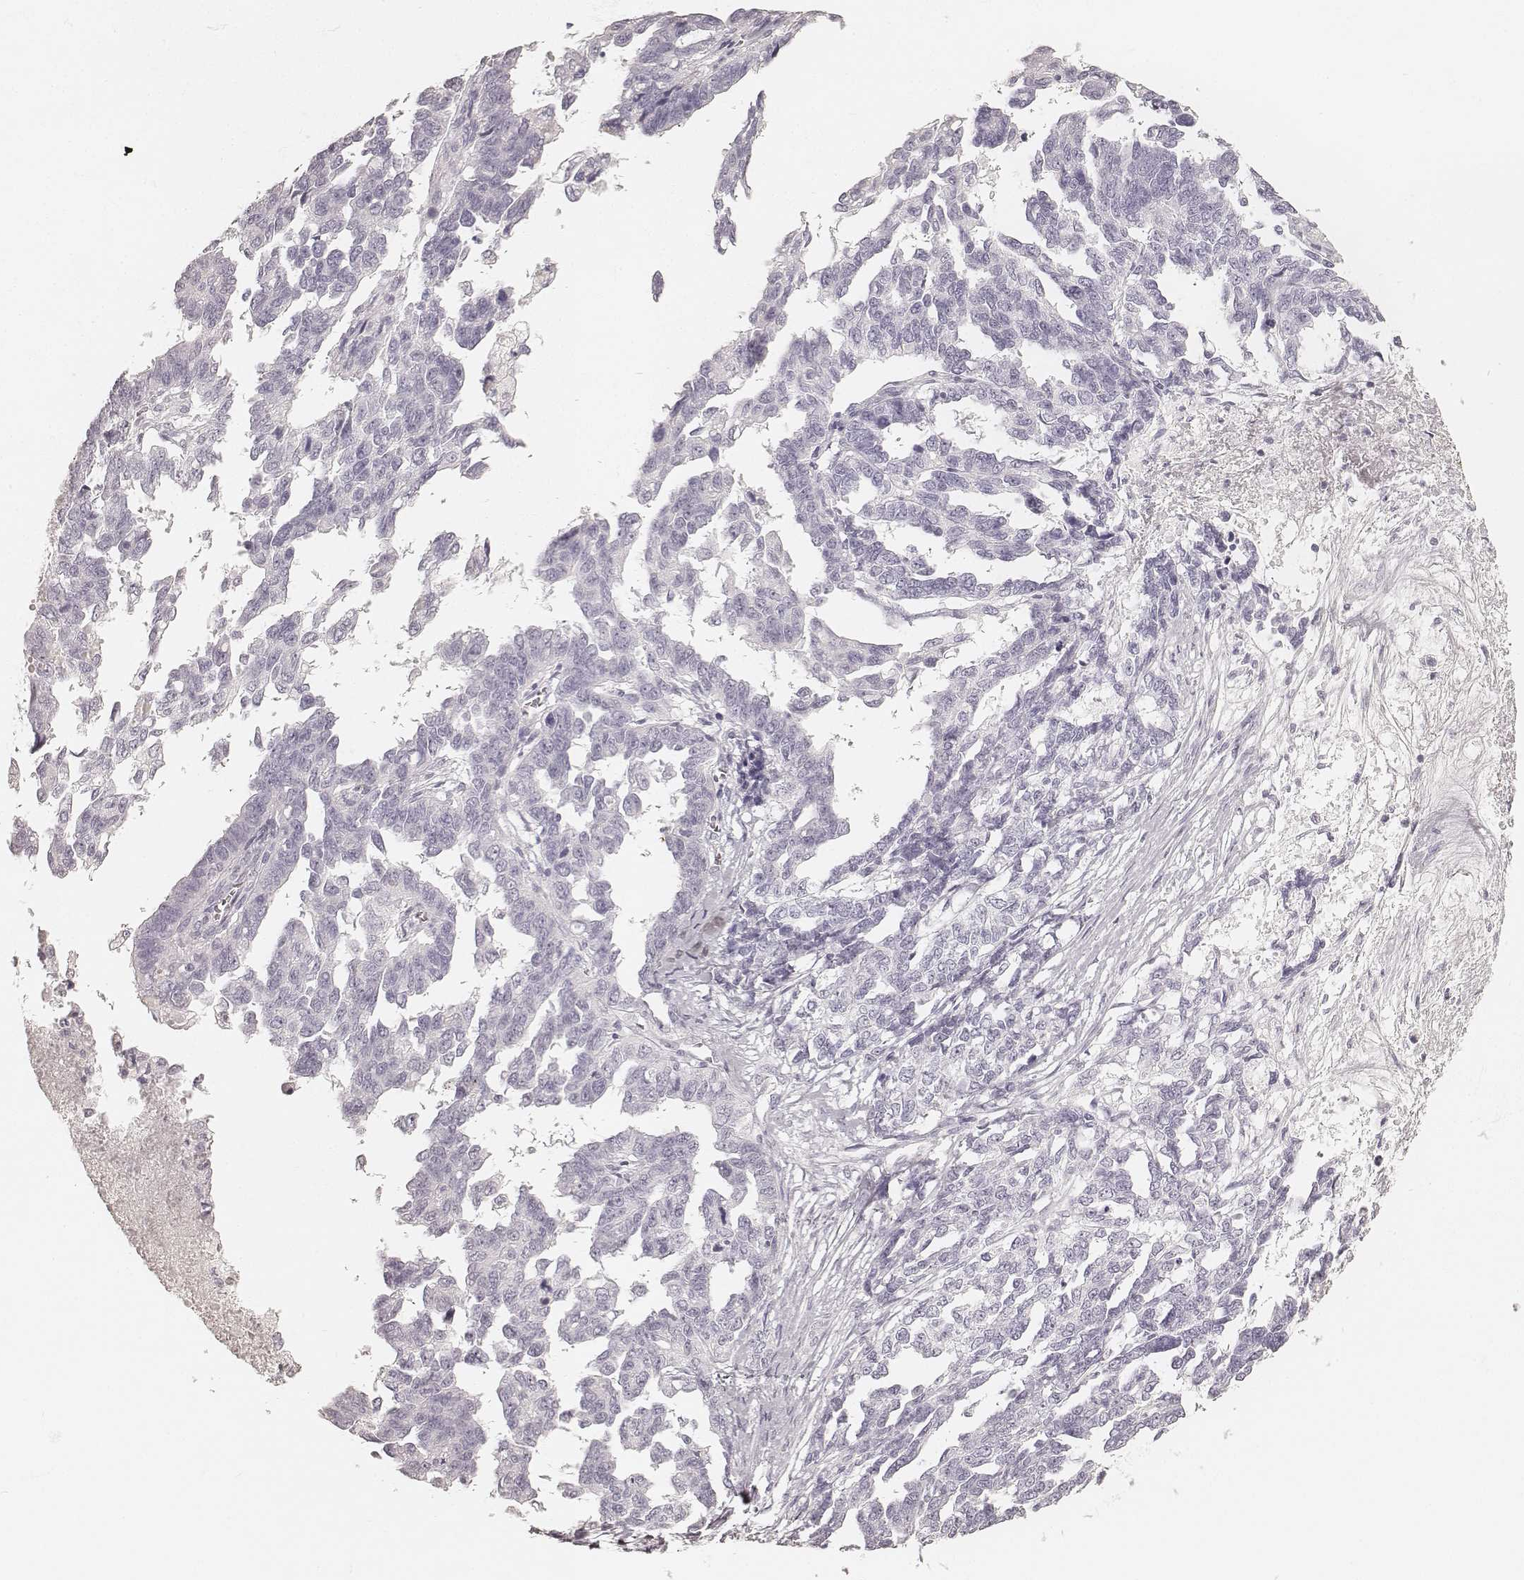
{"staining": {"intensity": "negative", "quantity": "none", "location": "none"}, "tissue": "ovarian cancer", "cell_type": "Tumor cells", "image_type": "cancer", "snomed": [{"axis": "morphology", "description": "Cystadenocarcinoma, serous, NOS"}, {"axis": "topography", "description": "Ovary"}], "caption": "High magnification brightfield microscopy of ovarian cancer stained with DAB (3,3'-diaminobenzidine) (brown) and counterstained with hematoxylin (blue): tumor cells show no significant expression.", "gene": "KRT26", "patient": {"sex": "female", "age": 69}}